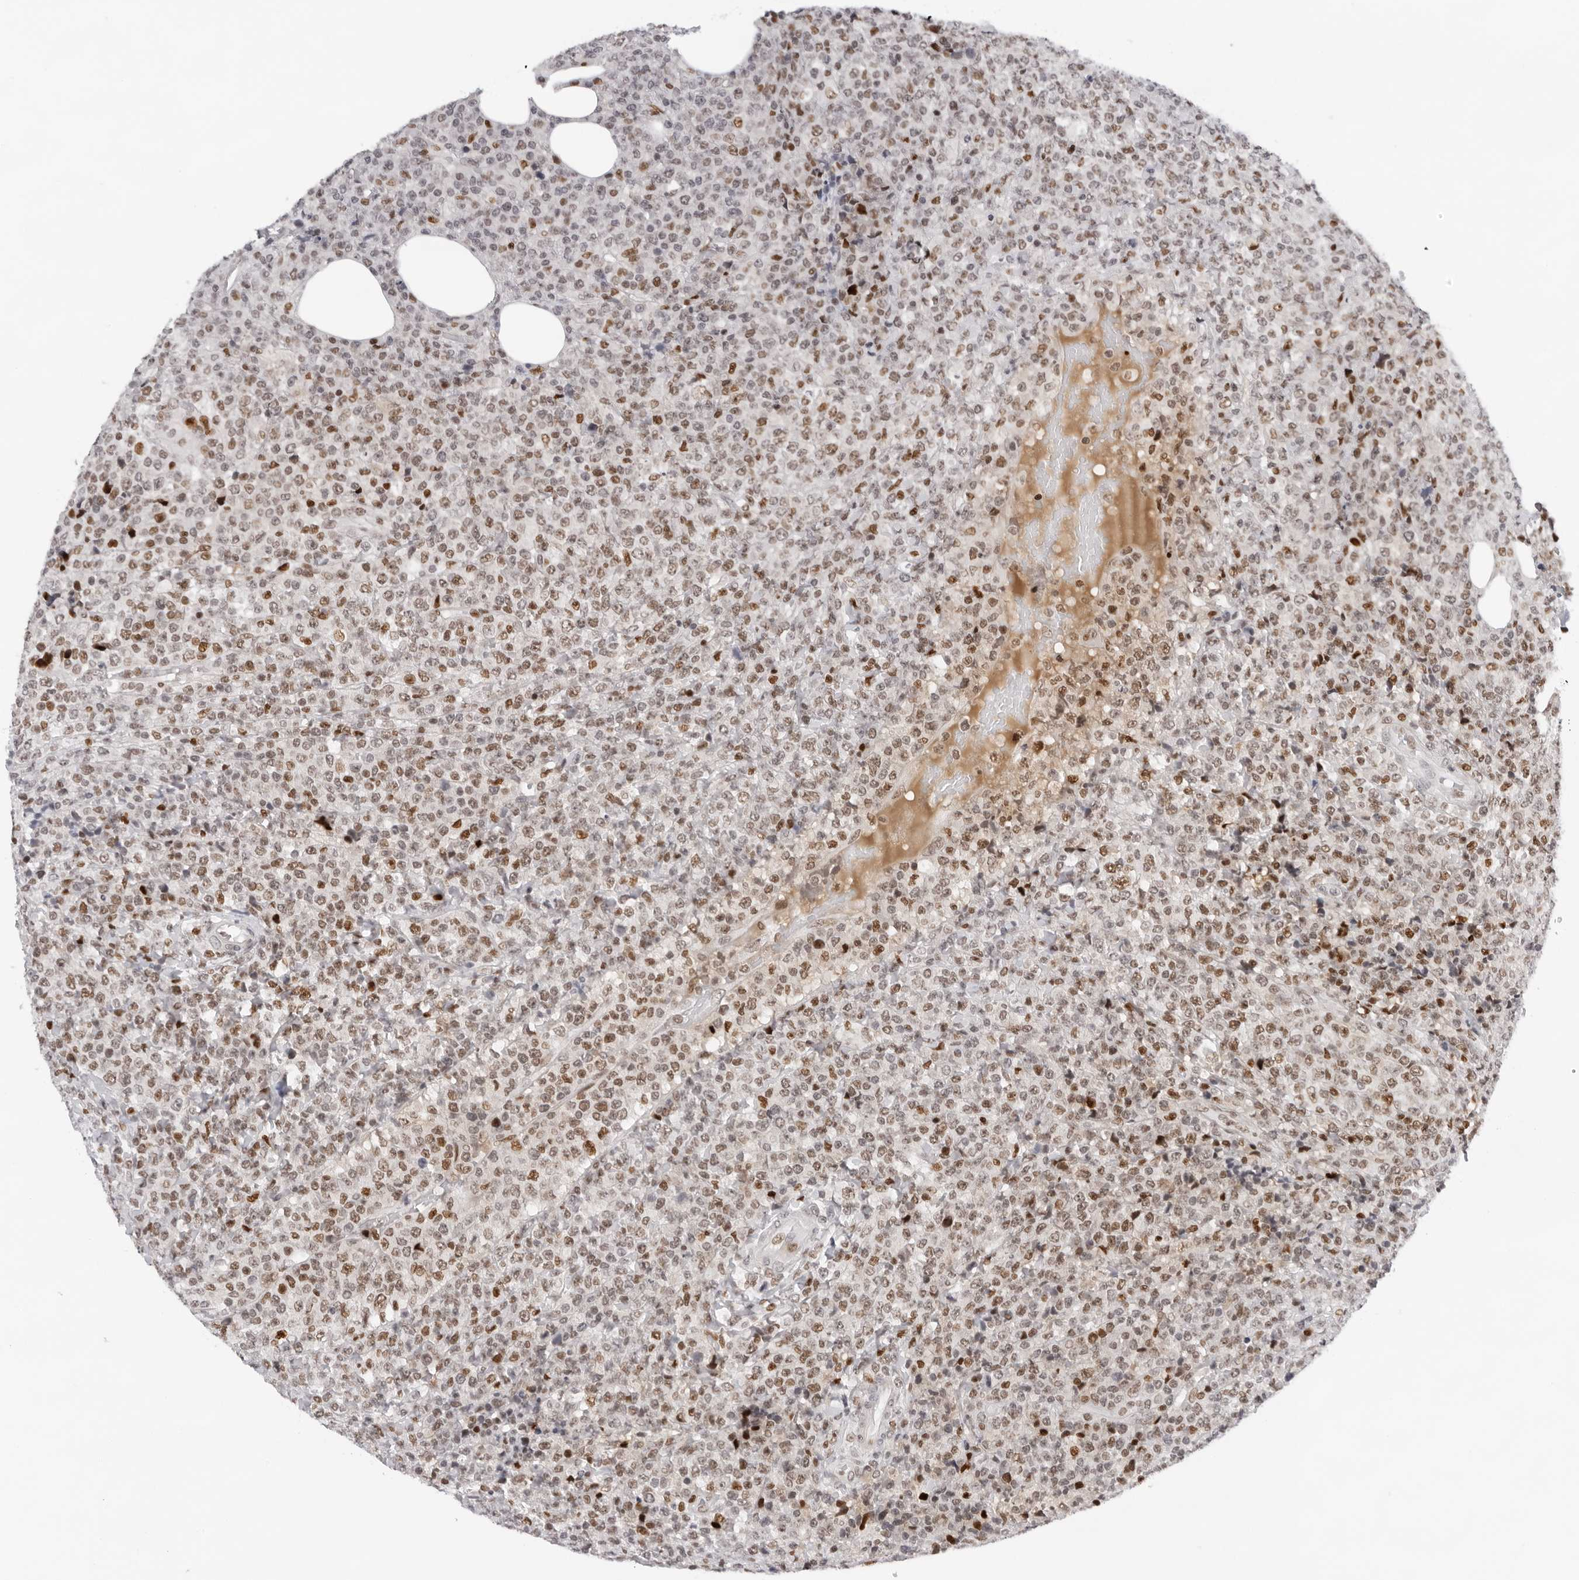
{"staining": {"intensity": "moderate", "quantity": ">75%", "location": "nuclear"}, "tissue": "lymphoma", "cell_type": "Tumor cells", "image_type": "cancer", "snomed": [{"axis": "morphology", "description": "Malignant lymphoma, non-Hodgkin's type, High grade"}, {"axis": "topography", "description": "Lymph node"}], "caption": "High-grade malignant lymphoma, non-Hodgkin's type stained for a protein (brown) reveals moderate nuclear positive staining in approximately >75% of tumor cells.", "gene": "OGG1", "patient": {"sex": "male", "age": 13}}